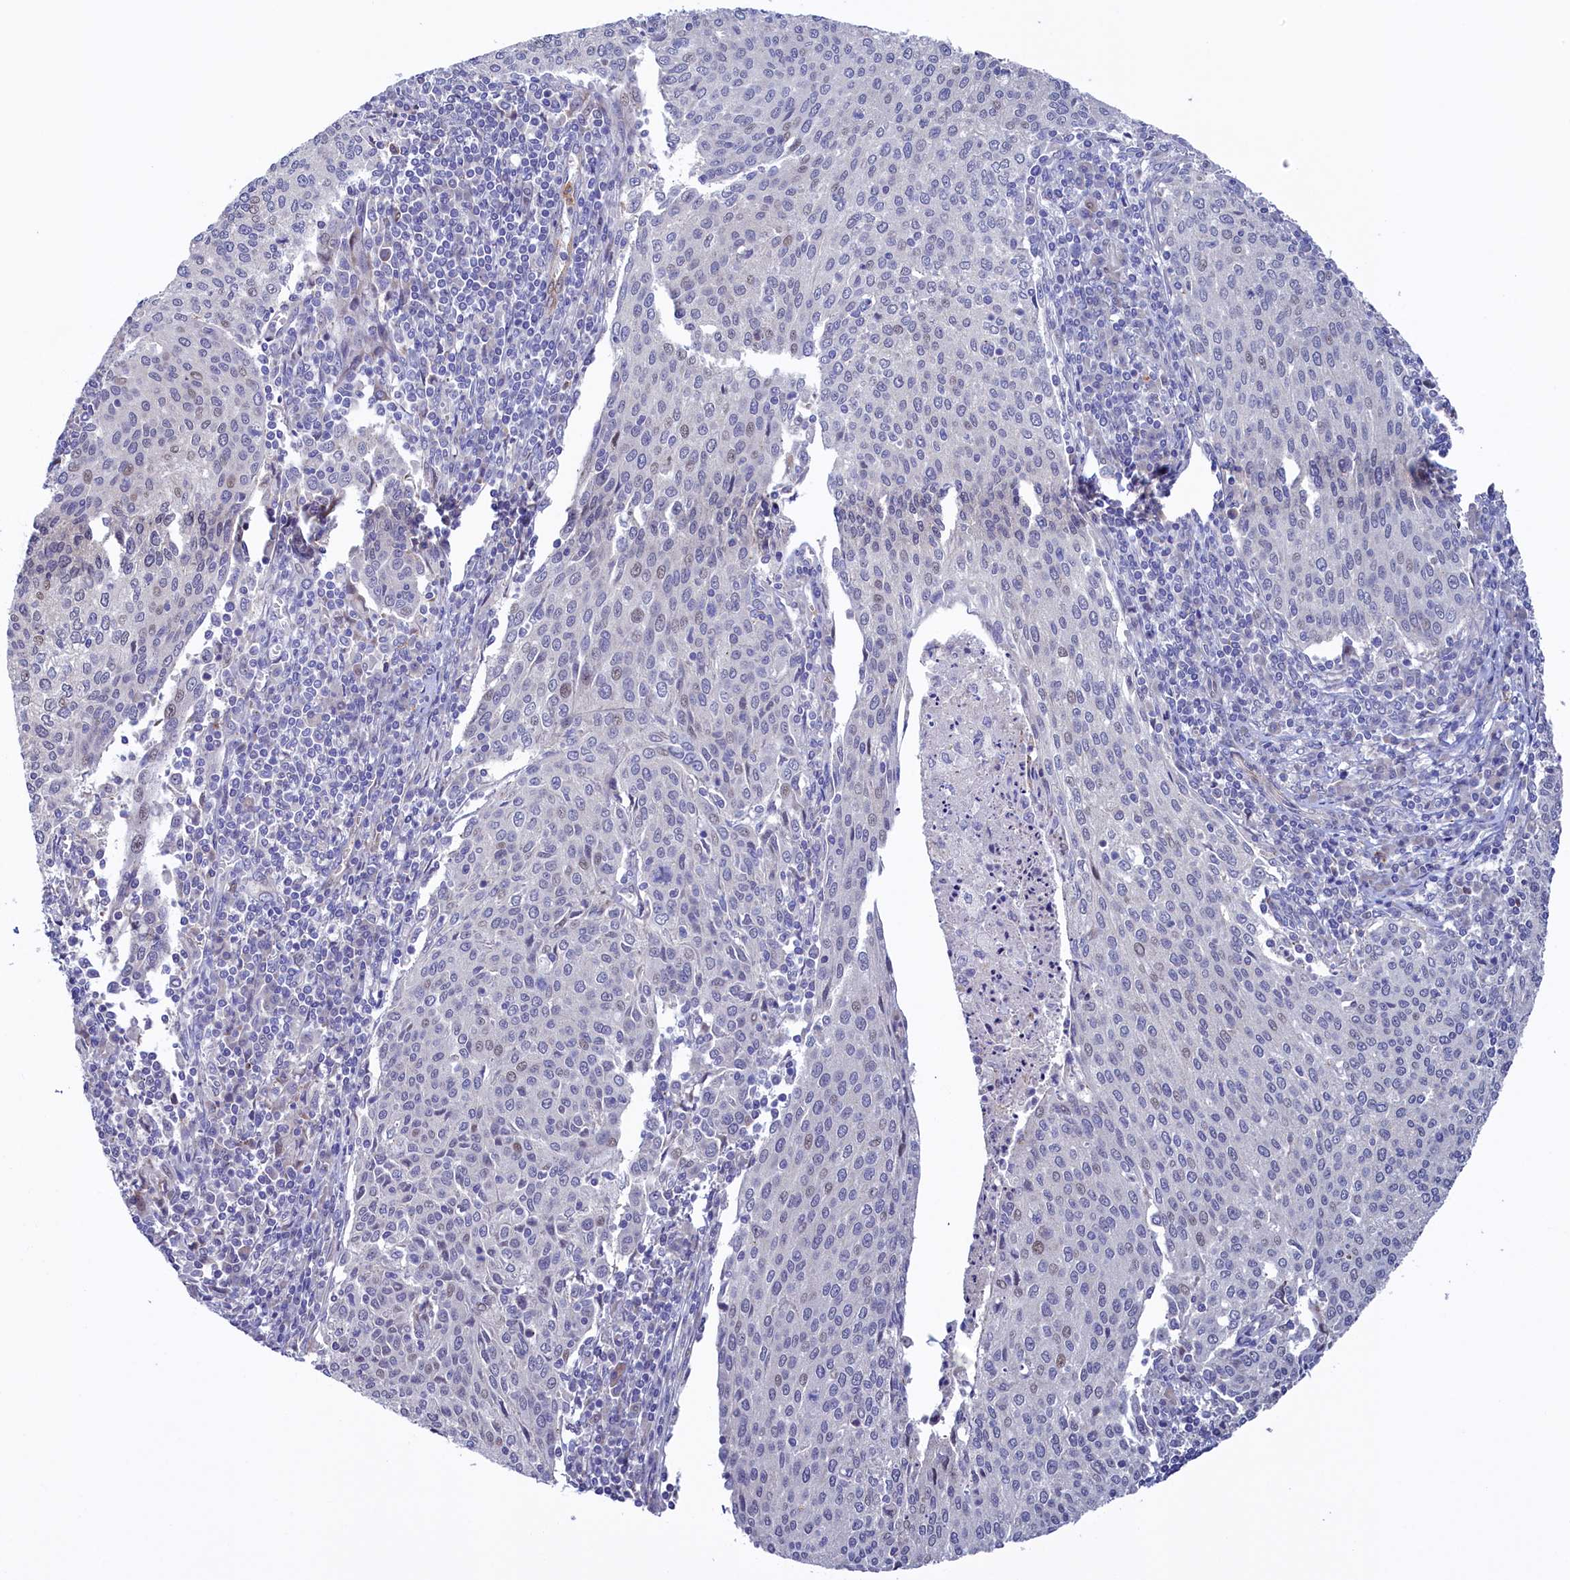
{"staining": {"intensity": "negative", "quantity": "none", "location": "none"}, "tissue": "cervical cancer", "cell_type": "Tumor cells", "image_type": "cancer", "snomed": [{"axis": "morphology", "description": "Squamous cell carcinoma, NOS"}, {"axis": "topography", "description": "Cervix"}], "caption": "Protein analysis of cervical cancer (squamous cell carcinoma) reveals no significant expression in tumor cells. (Immunohistochemistry, brightfield microscopy, high magnification).", "gene": "PIK3C3", "patient": {"sex": "female", "age": 46}}